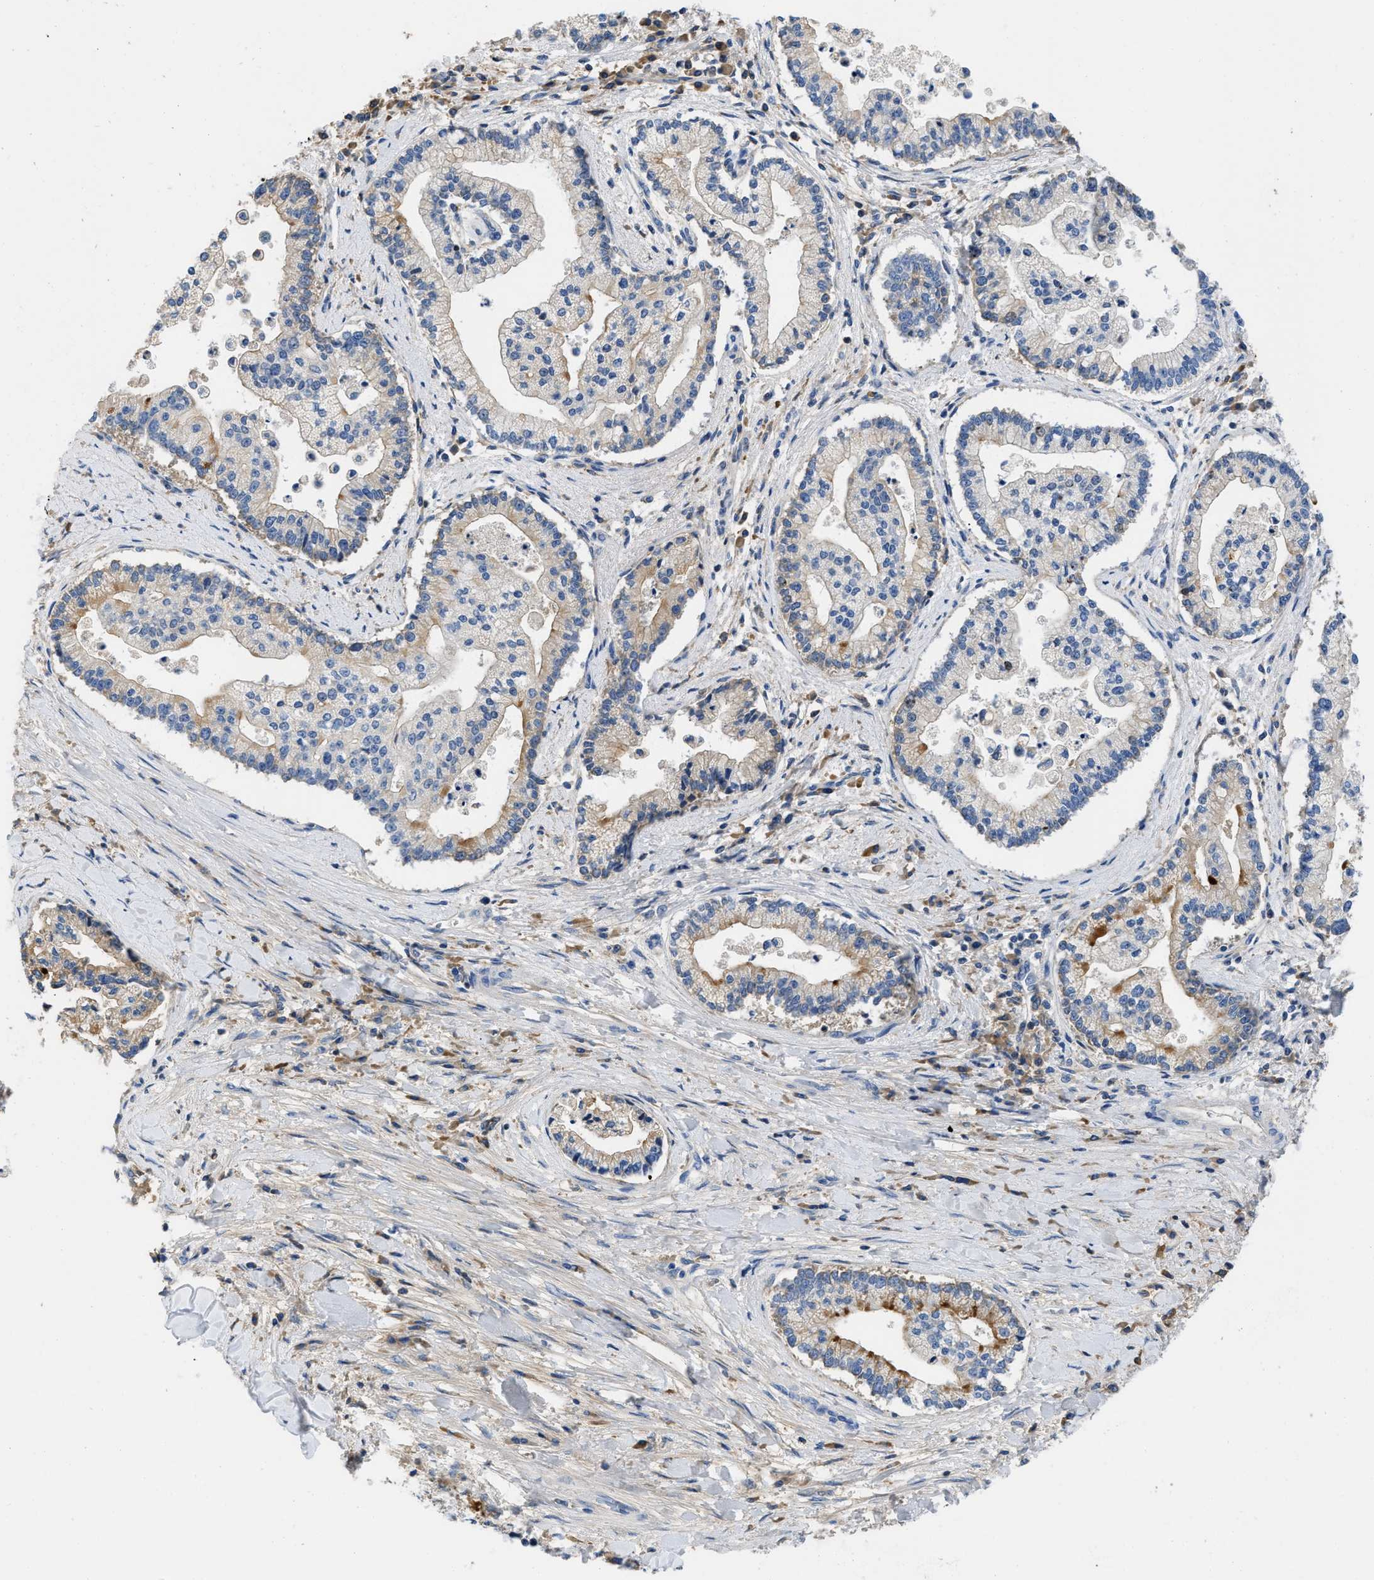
{"staining": {"intensity": "moderate", "quantity": "25%-75%", "location": "cytoplasmic/membranous"}, "tissue": "liver cancer", "cell_type": "Tumor cells", "image_type": "cancer", "snomed": [{"axis": "morphology", "description": "Cholangiocarcinoma"}, {"axis": "topography", "description": "Liver"}], "caption": "Immunohistochemical staining of human liver cholangiocarcinoma reveals moderate cytoplasmic/membranous protein staining in approximately 25%-75% of tumor cells. The protein of interest is shown in brown color, while the nuclei are stained blue.", "gene": "C1S", "patient": {"sex": "male", "age": 50}}